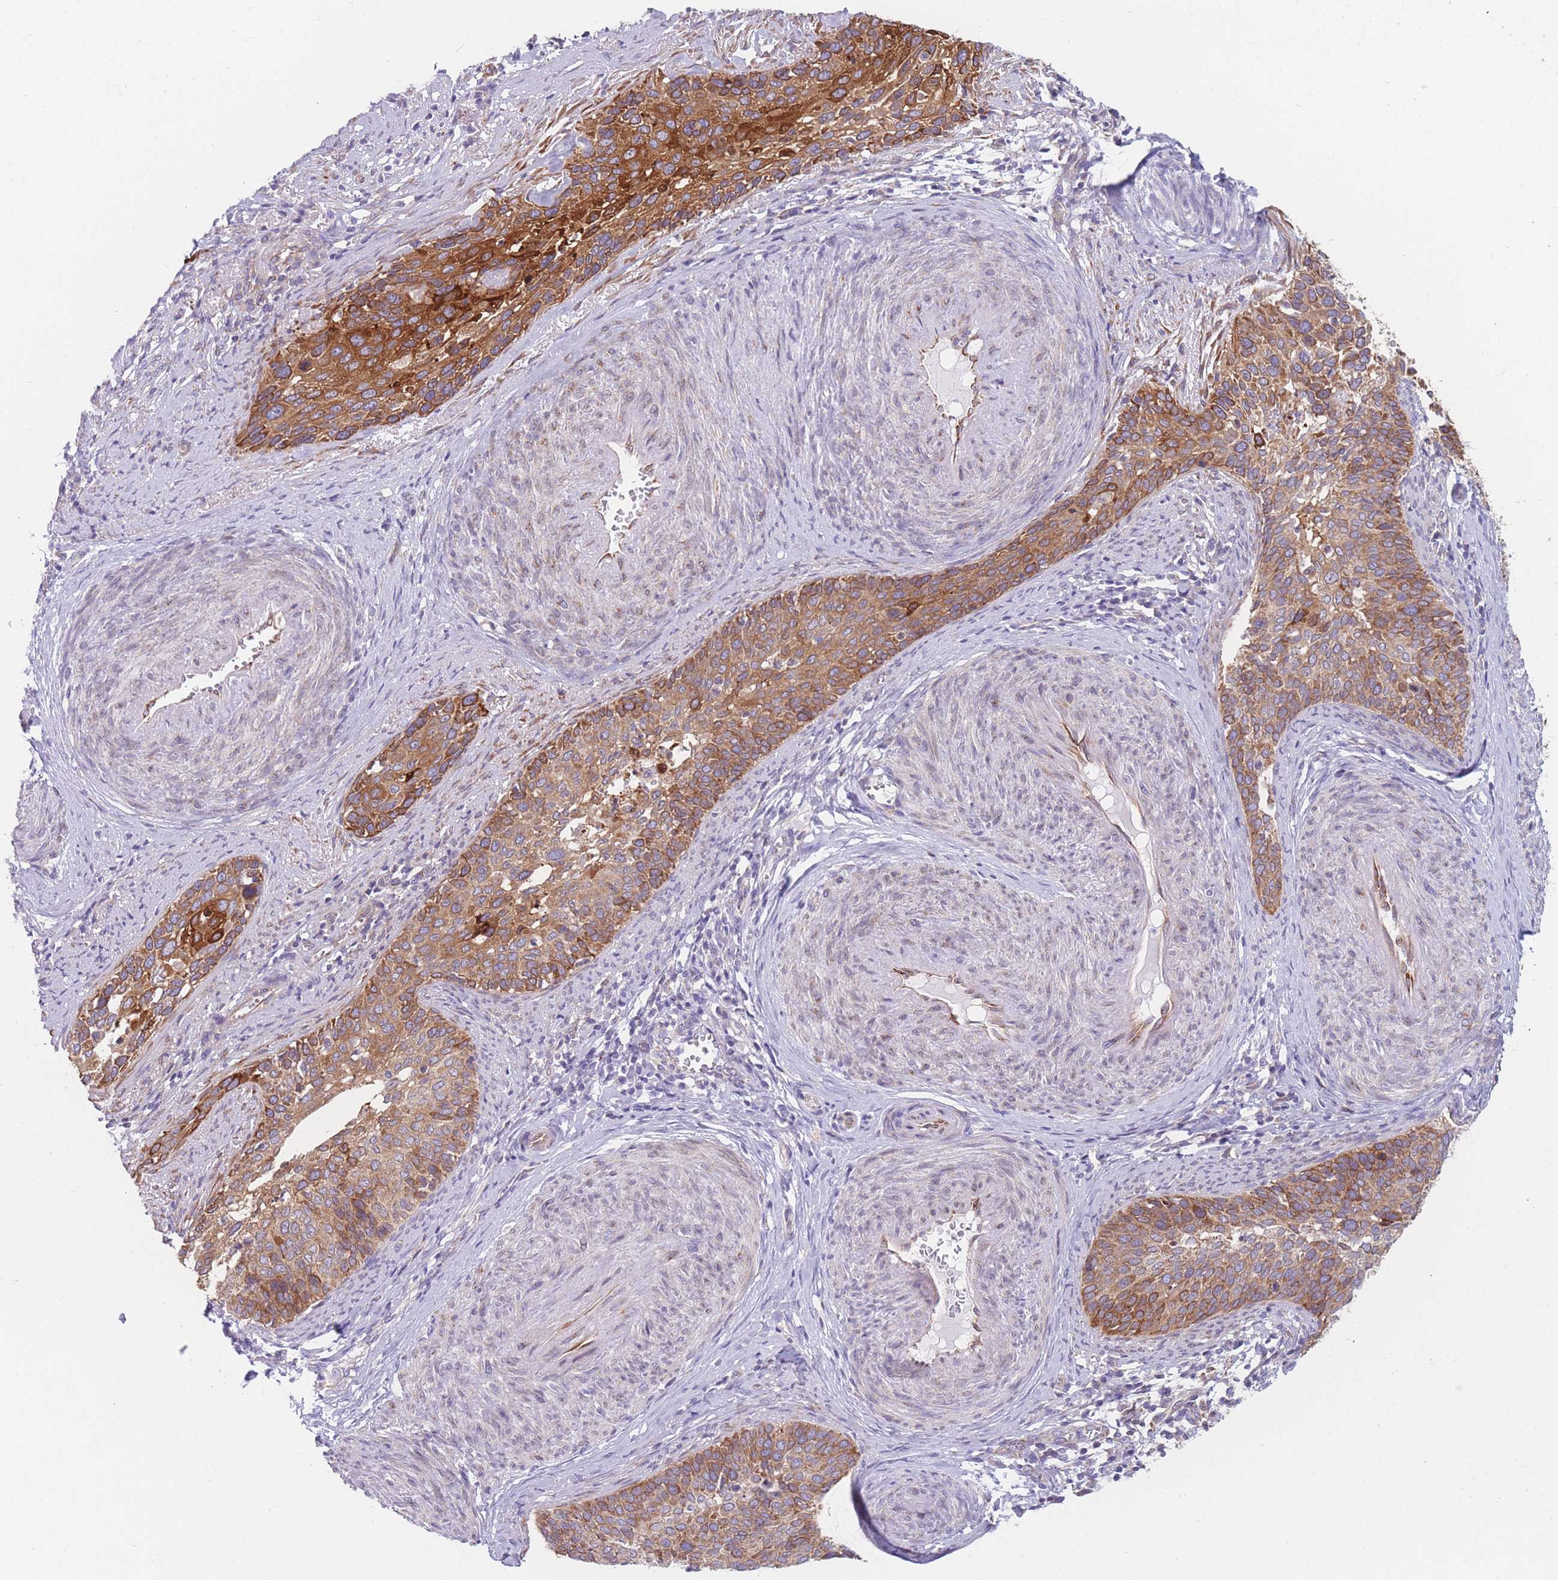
{"staining": {"intensity": "moderate", "quantity": ">75%", "location": "cytoplasmic/membranous"}, "tissue": "cervical cancer", "cell_type": "Tumor cells", "image_type": "cancer", "snomed": [{"axis": "morphology", "description": "Squamous cell carcinoma, NOS"}, {"axis": "topography", "description": "Cervix"}], "caption": "An image of human cervical squamous cell carcinoma stained for a protein reveals moderate cytoplasmic/membranous brown staining in tumor cells. (Stains: DAB (3,3'-diaminobenzidine) in brown, nuclei in blue, Microscopy: brightfield microscopy at high magnification).", "gene": "AK9", "patient": {"sex": "female", "age": 44}}